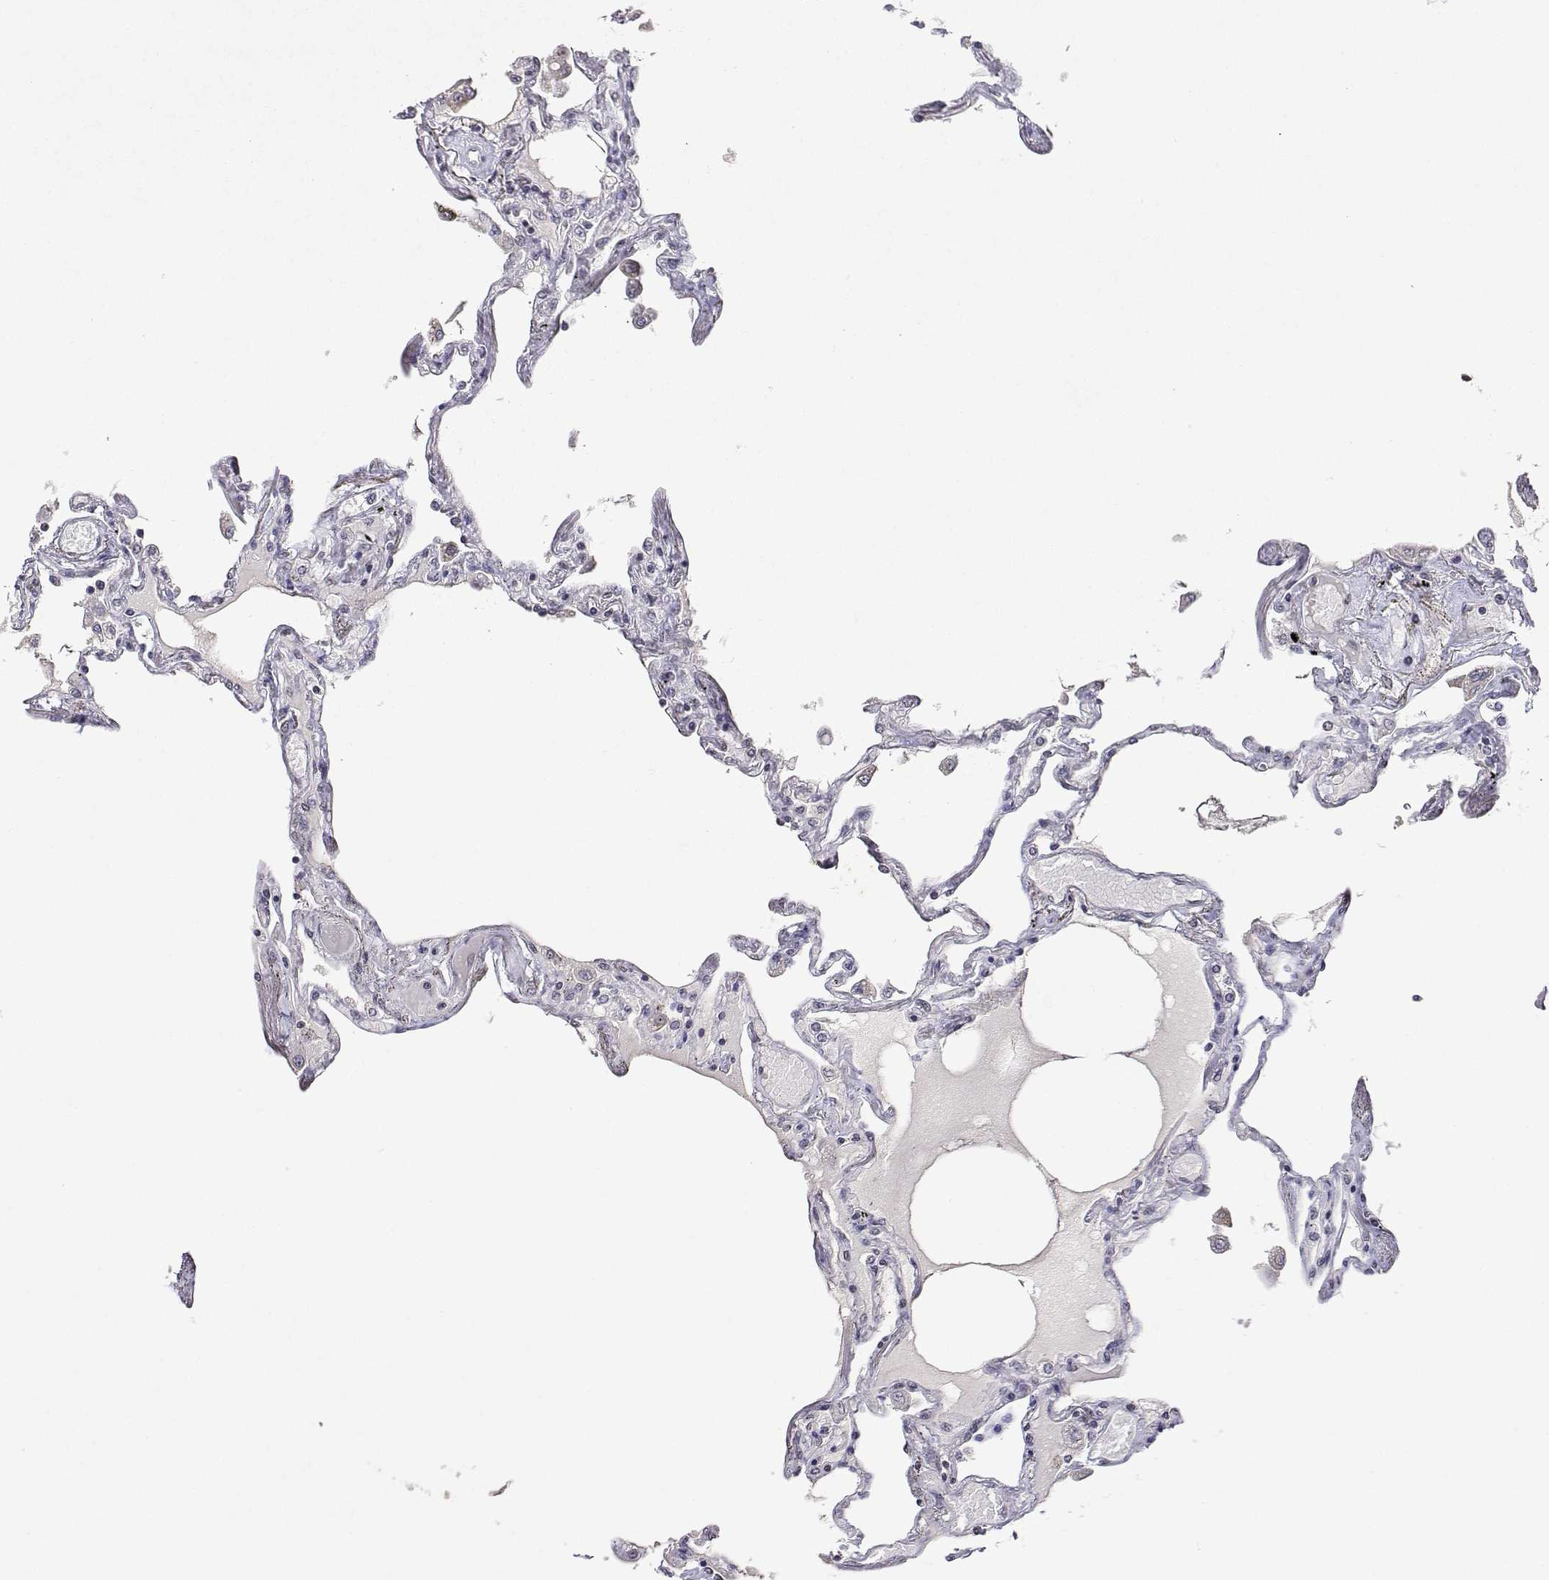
{"staining": {"intensity": "weak", "quantity": "<25%", "location": "nuclear"}, "tissue": "lung", "cell_type": "Alveolar cells", "image_type": "normal", "snomed": [{"axis": "morphology", "description": "Normal tissue, NOS"}, {"axis": "morphology", "description": "Adenocarcinoma, NOS"}, {"axis": "topography", "description": "Cartilage tissue"}, {"axis": "topography", "description": "Lung"}], "caption": "A histopathology image of lung stained for a protein exhibits no brown staining in alveolar cells.", "gene": "XPC", "patient": {"sex": "female", "age": 67}}